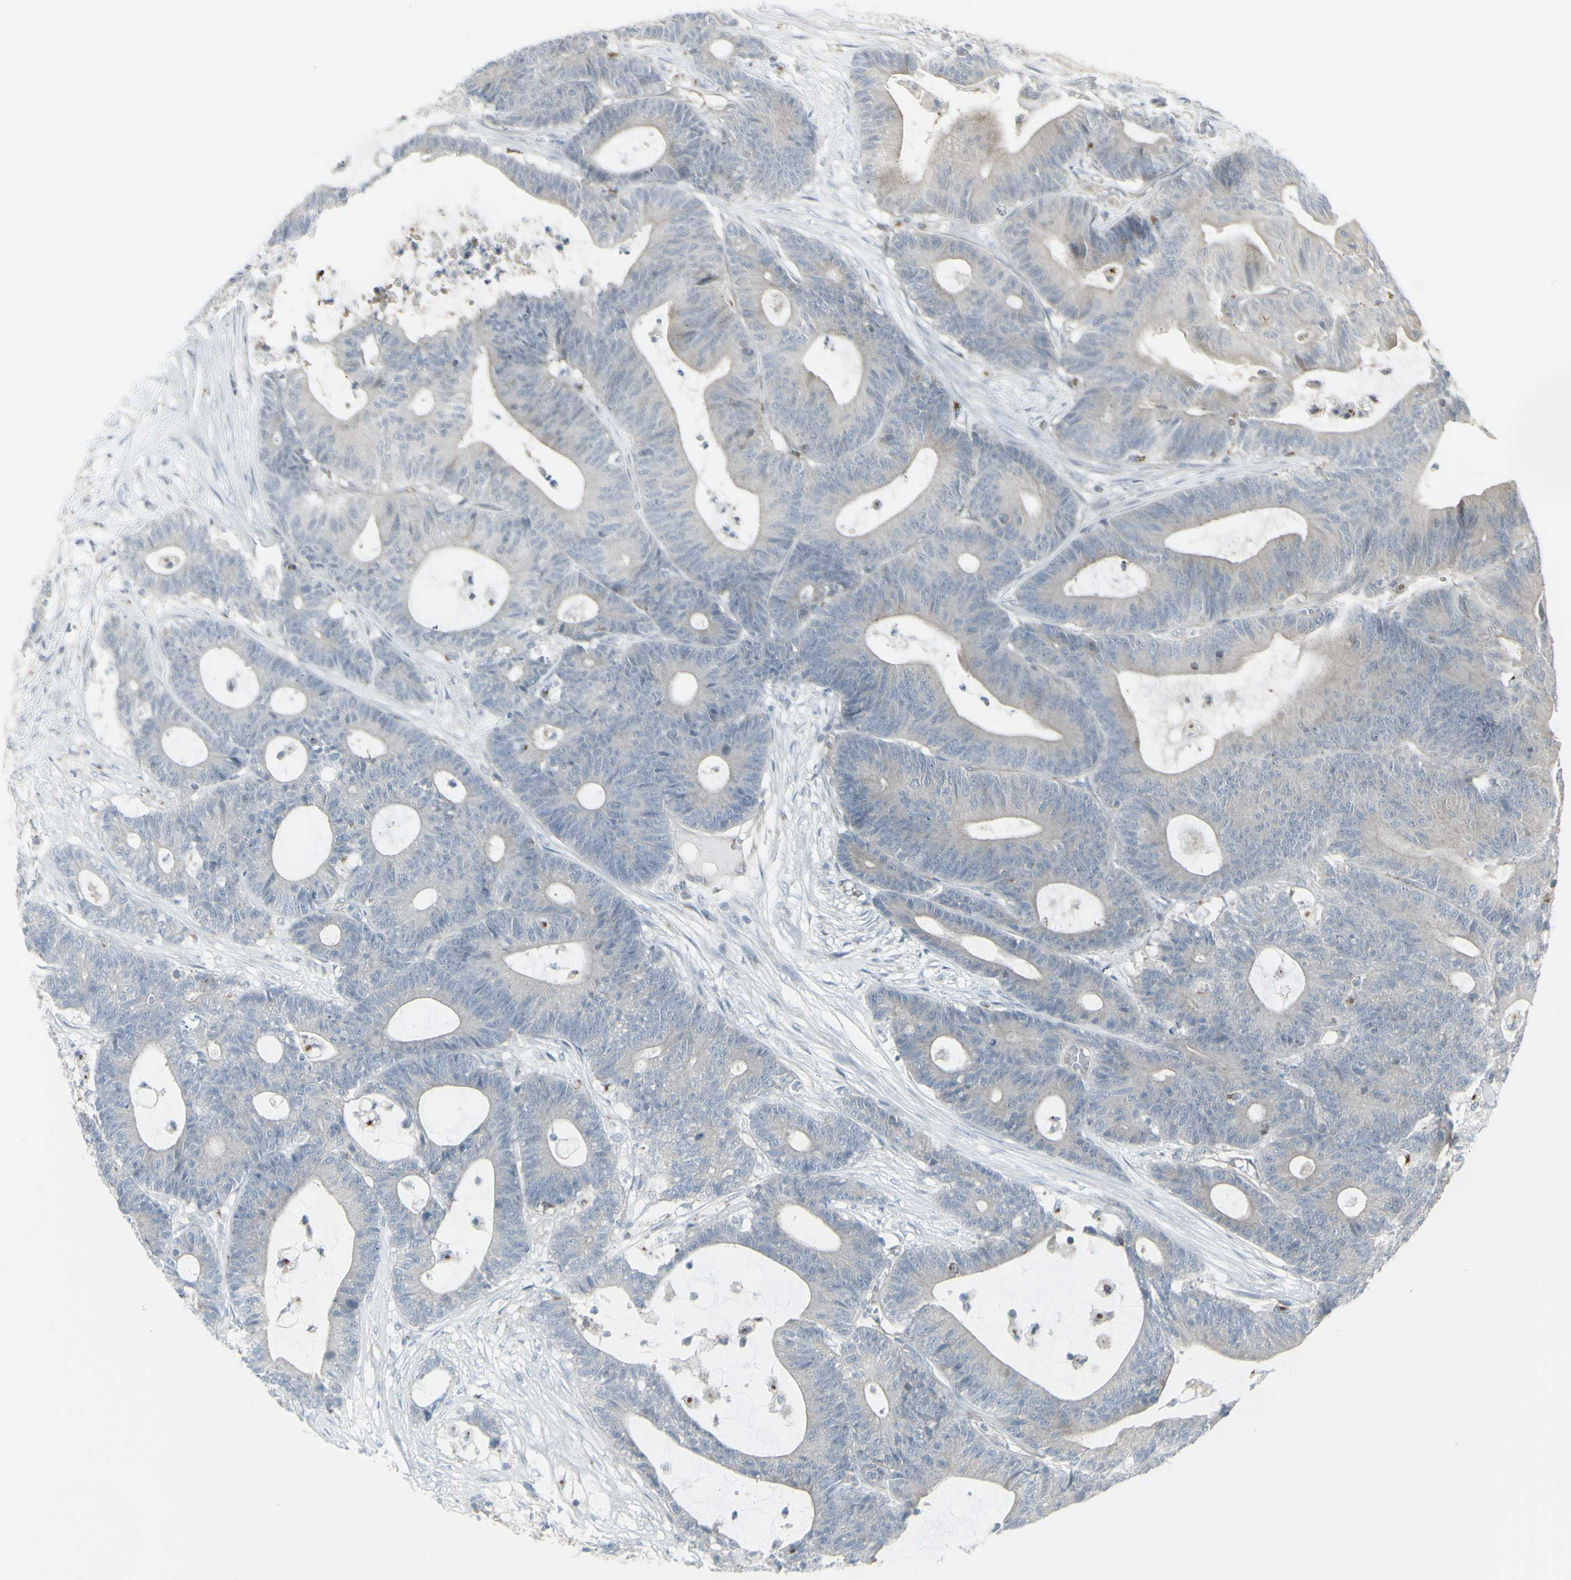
{"staining": {"intensity": "negative", "quantity": "none", "location": "none"}, "tissue": "colorectal cancer", "cell_type": "Tumor cells", "image_type": "cancer", "snomed": [{"axis": "morphology", "description": "Adenocarcinoma, NOS"}, {"axis": "topography", "description": "Colon"}], "caption": "This is an immunohistochemistry image of adenocarcinoma (colorectal). There is no staining in tumor cells.", "gene": "GALNT6", "patient": {"sex": "female", "age": 84}}